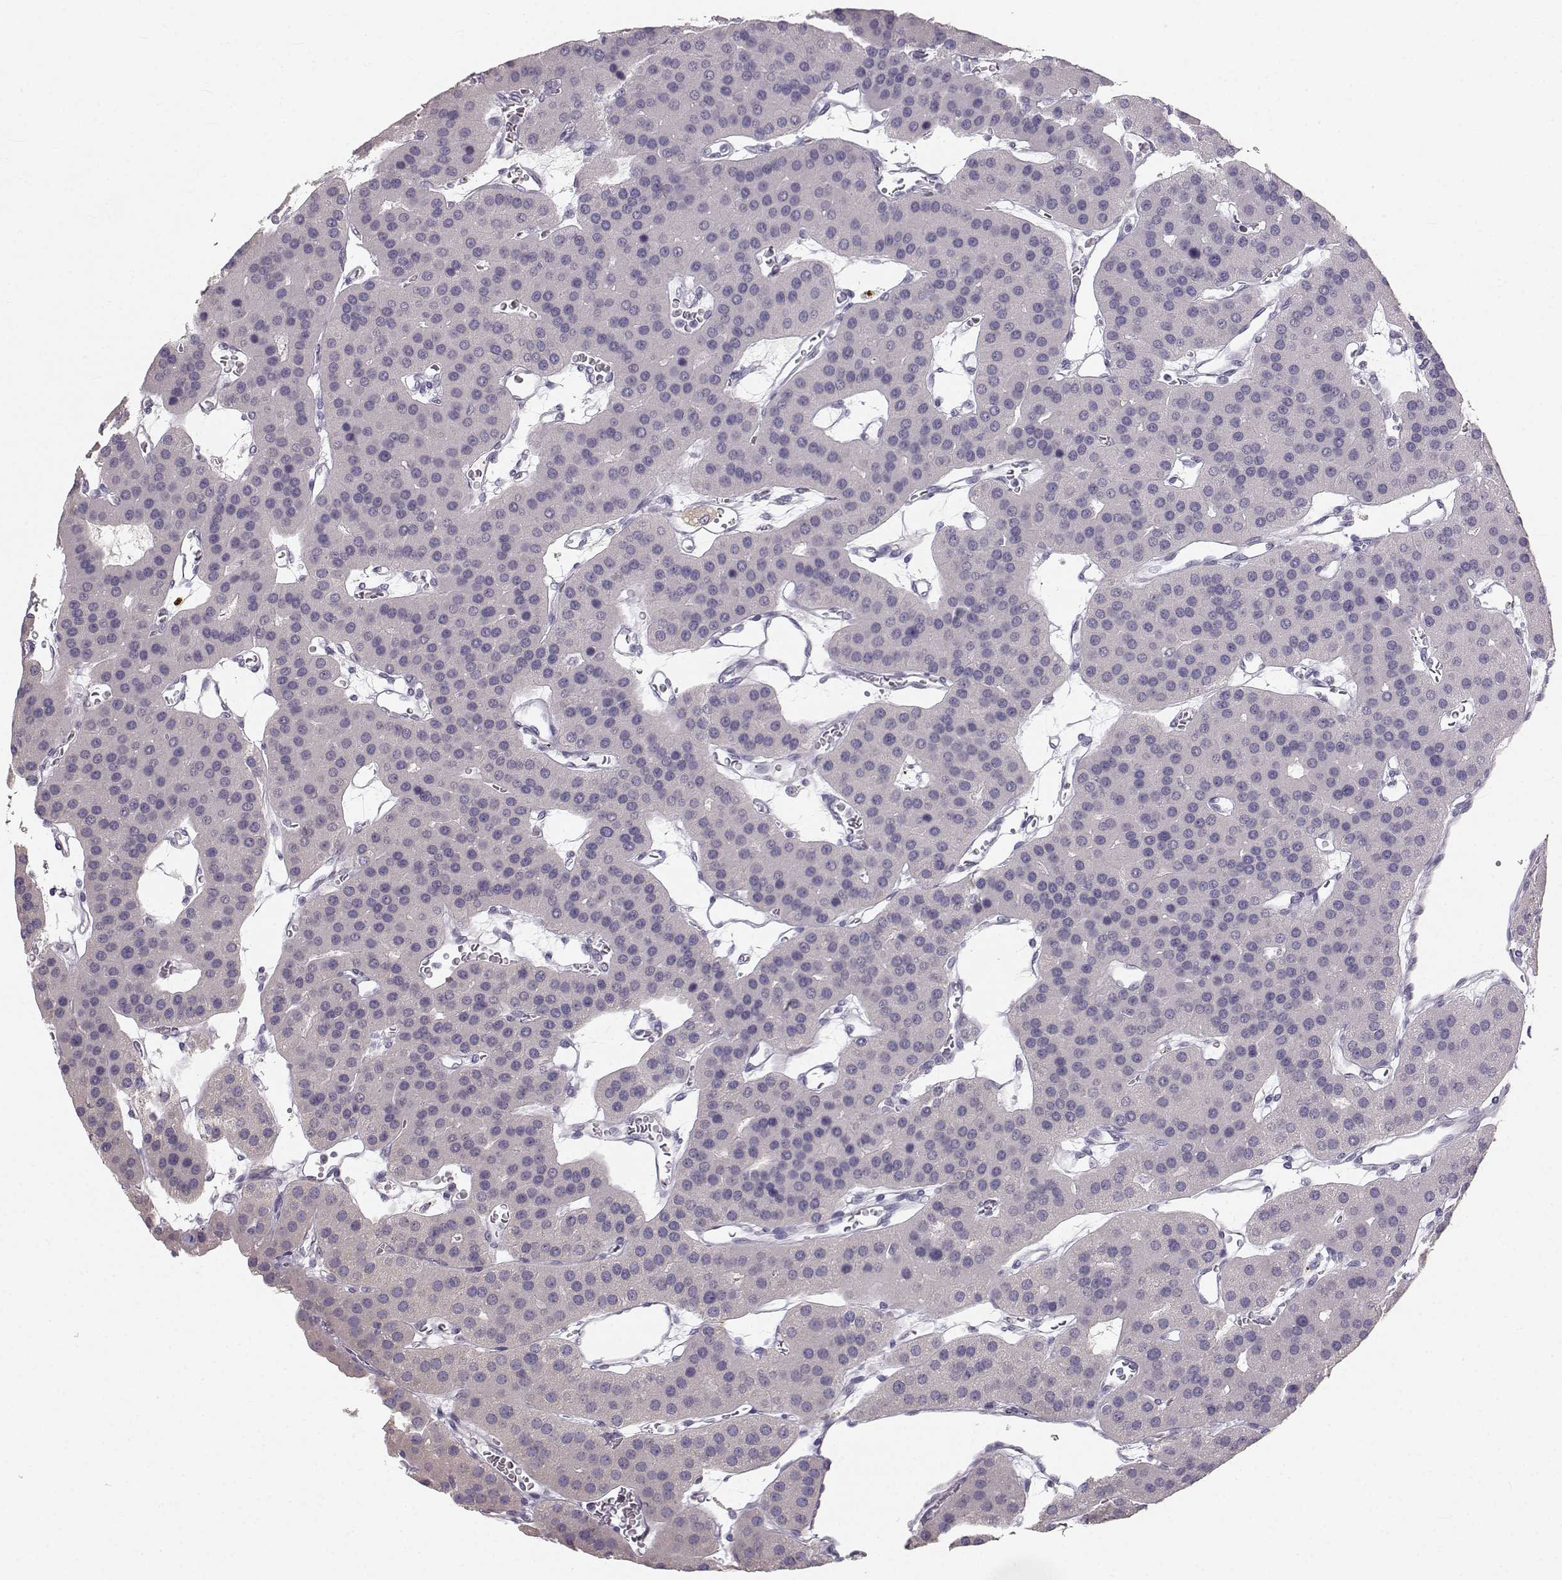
{"staining": {"intensity": "negative", "quantity": "none", "location": "none"}, "tissue": "parathyroid gland", "cell_type": "Glandular cells", "image_type": "normal", "snomed": [{"axis": "morphology", "description": "Normal tissue, NOS"}, {"axis": "morphology", "description": "Adenoma, NOS"}, {"axis": "topography", "description": "Parathyroid gland"}], "caption": "An image of human parathyroid gland is negative for staining in glandular cells. Nuclei are stained in blue.", "gene": "OIP5", "patient": {"sex": "female", "age": 86}}